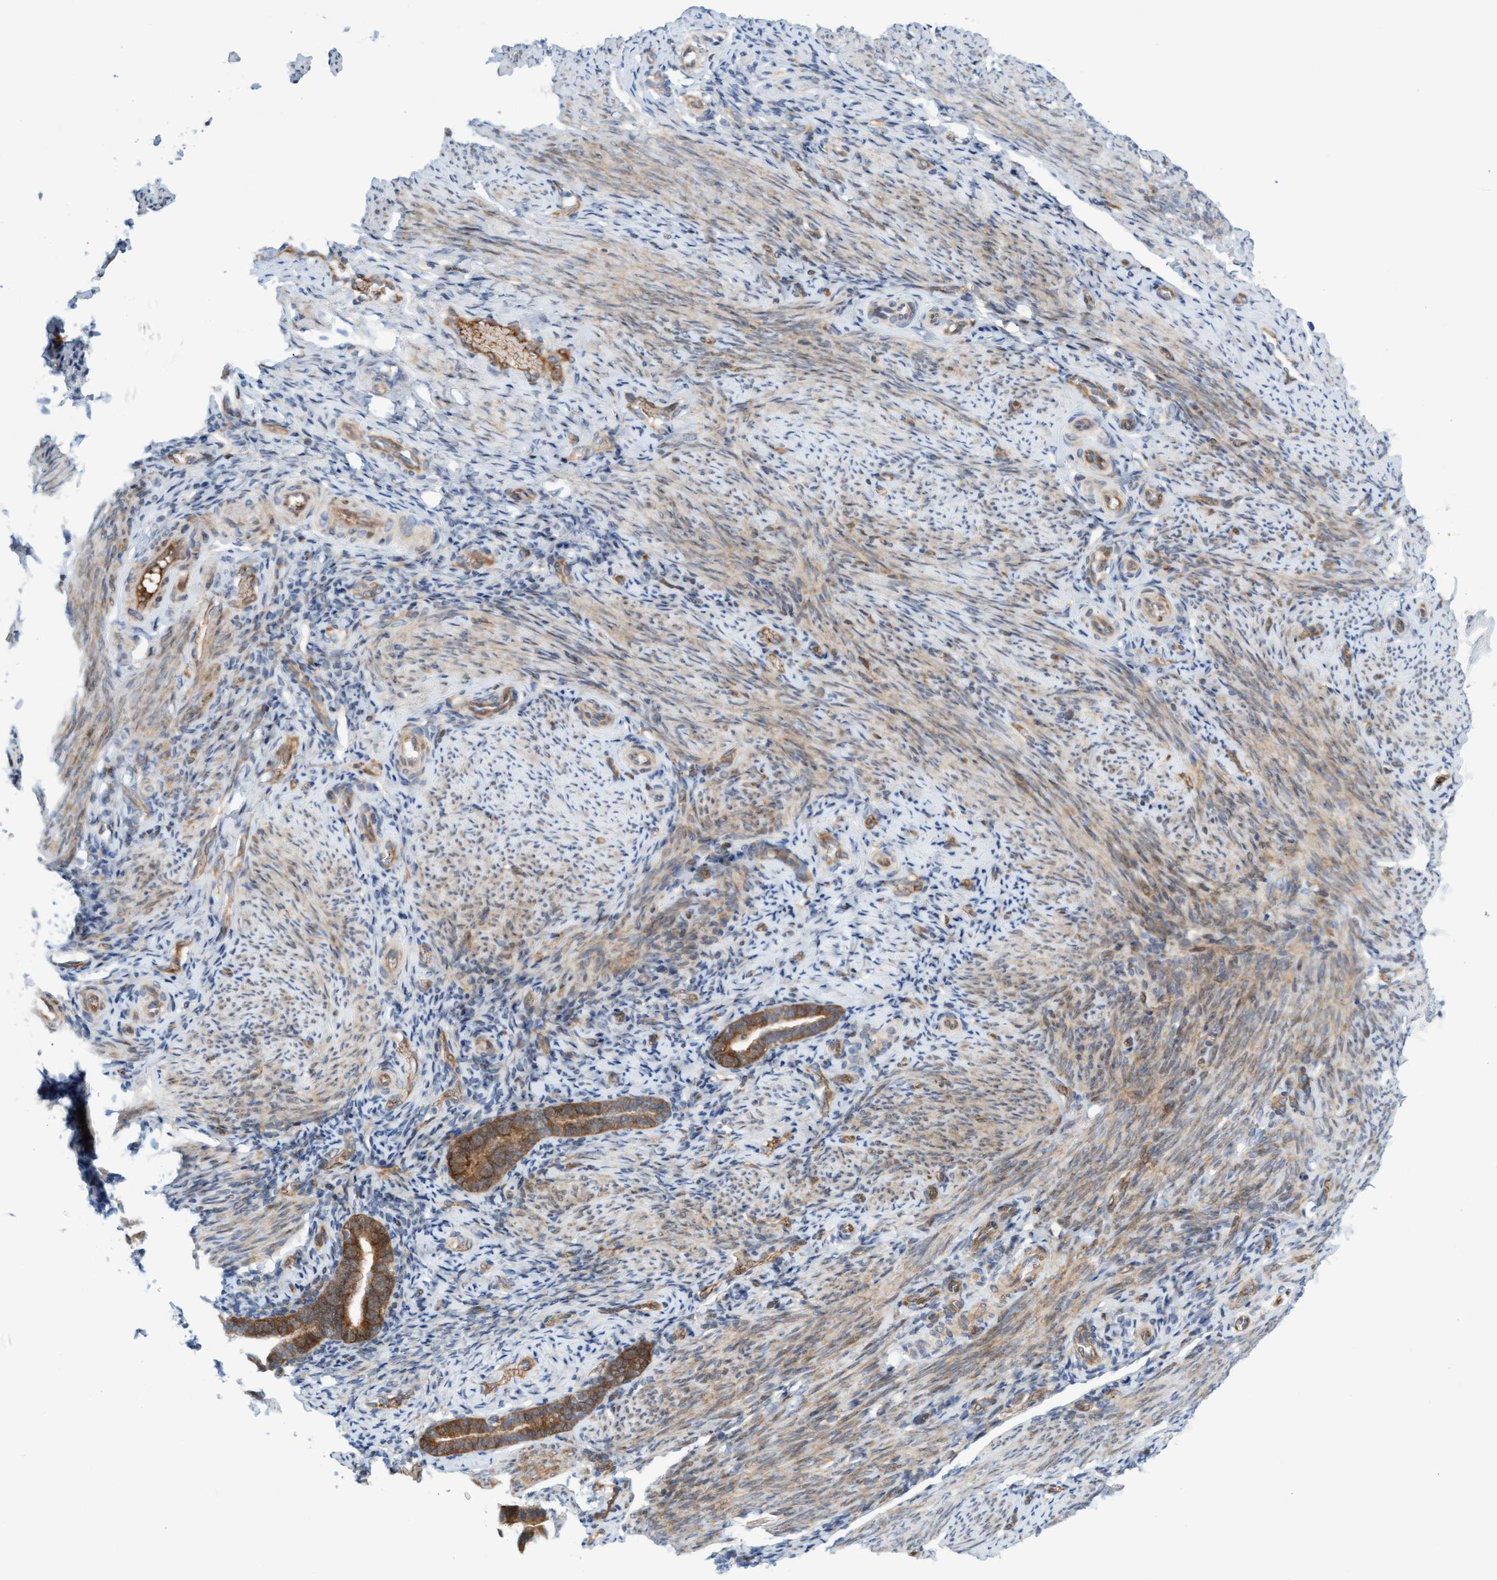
{"staining": {"intensity": "moderate", "quantity": "25%-75%", "location": "cytoplasmic/membranous"}, "tissue": "endometrium", "cell_type": "Cells in endometrial stroma", "image_type": "normal", "snomed": [{"axis": "morphology", "description": "Normal tissue, NOS"}, {"axis": "topography", "description": "Endometrium"}], "caption": "This is an image of IHC staining of normal endometrium, which shows moderate expression in the cytoplasmic/membranous of cells in endometrial stroma.", "gene": "EIF4EBP1", "patient": {"sex": "female", "age": 51}}